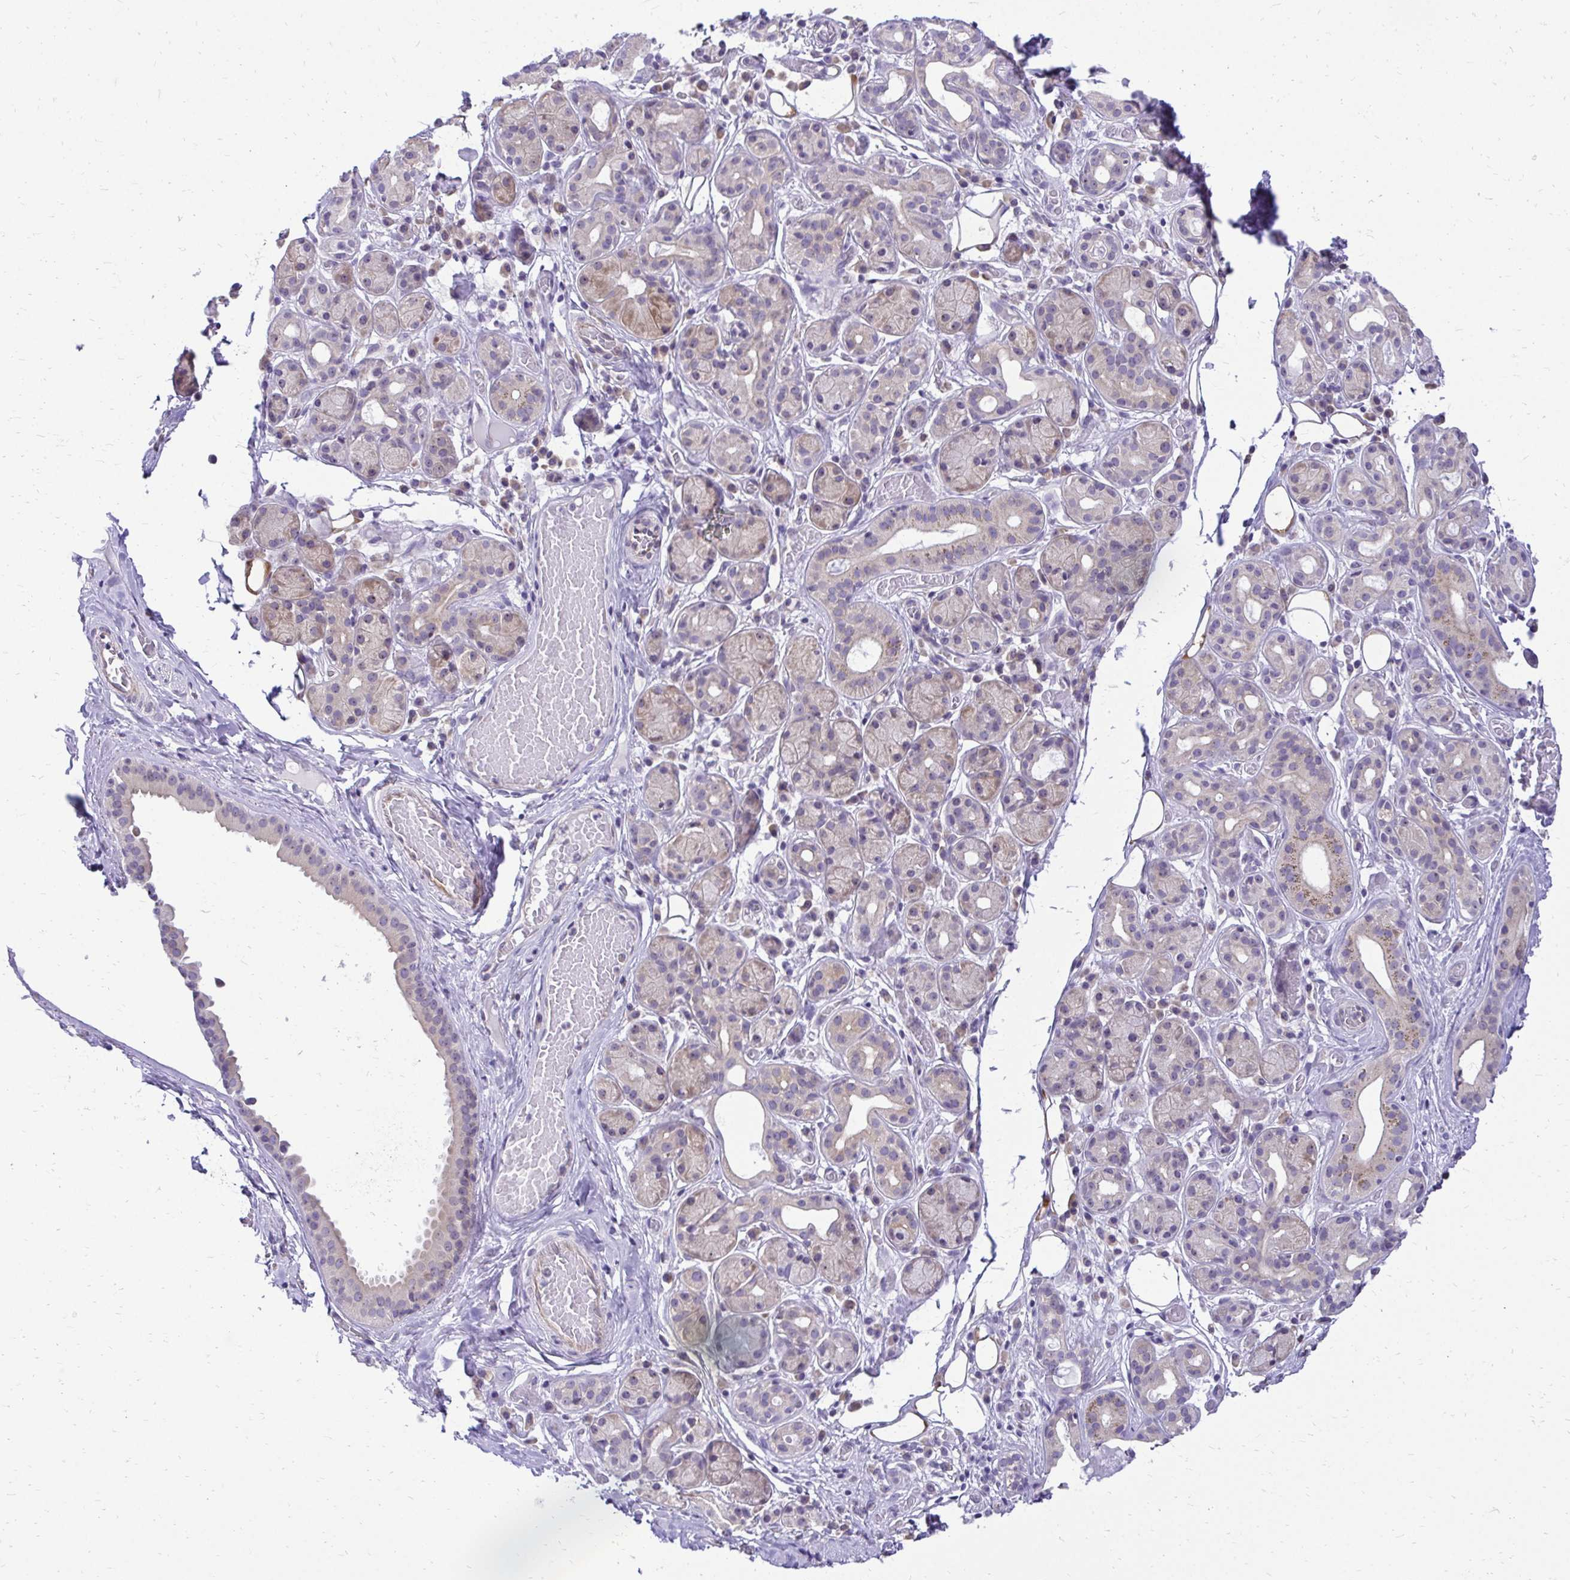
{"staining": {"intensity": "moderate", "quantity": "<25%", "location": "cytoplasmic/membranous"}, "tissue": "salivary gland", "cell_type": "Glandular cells", "image_type": "normal", "snomed": [{"axis": "morphology", "description": "Normal tissue, NOS"}, {"axis": "topography", "description": "Salivary gland"}, {"axis": "topography", "description": "Peripheral nerve tissue"}], "caption": "Moderate cytoplasmic/membranous protein positivity is seen in about <25% of glandular cells in salivary gland.", "gene": "NIFK", "patient": {"sex": "male", "age": 71}}